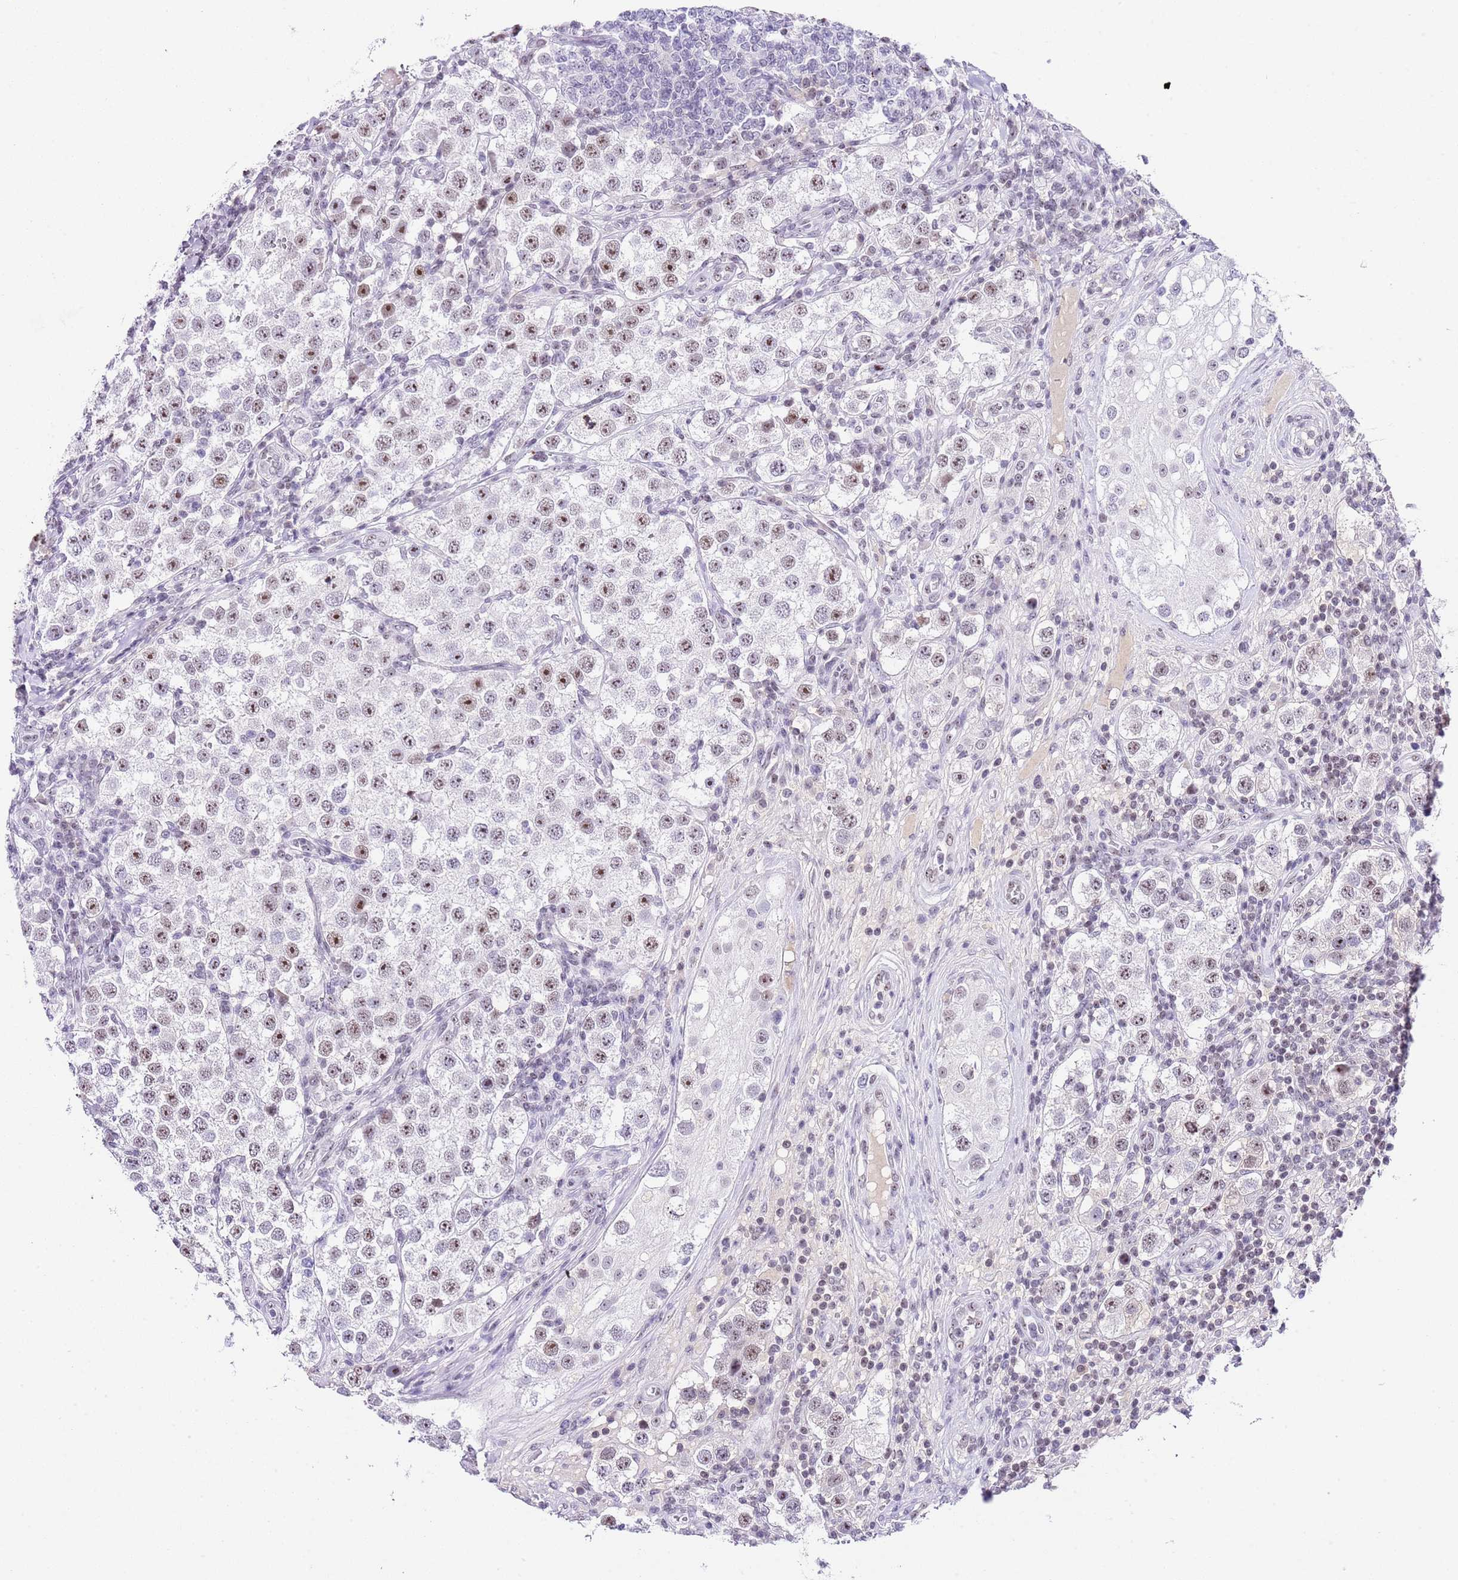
{"staining": {"intensity": "moderate", "quantity": "<25%", "location": "nuclear"}, "tissue": "testis cancer", "cell_type": "Tumor cells", "image_type": "cancer", "snomed": [{"axis": "morphology", "description": "Seminoma, NOS"}, {"axis": "topography", "description": "Testis"}], "caption": "Testis cancer was stained to show a protein in brown. There is low levels of moderate nuclear expression in about <25% of tumor cells. (DAB IHC, brown staining for protein, blue staining for nuclei).", "gene": "NOP56", "patient": {"sex": "male", "age": 37}}